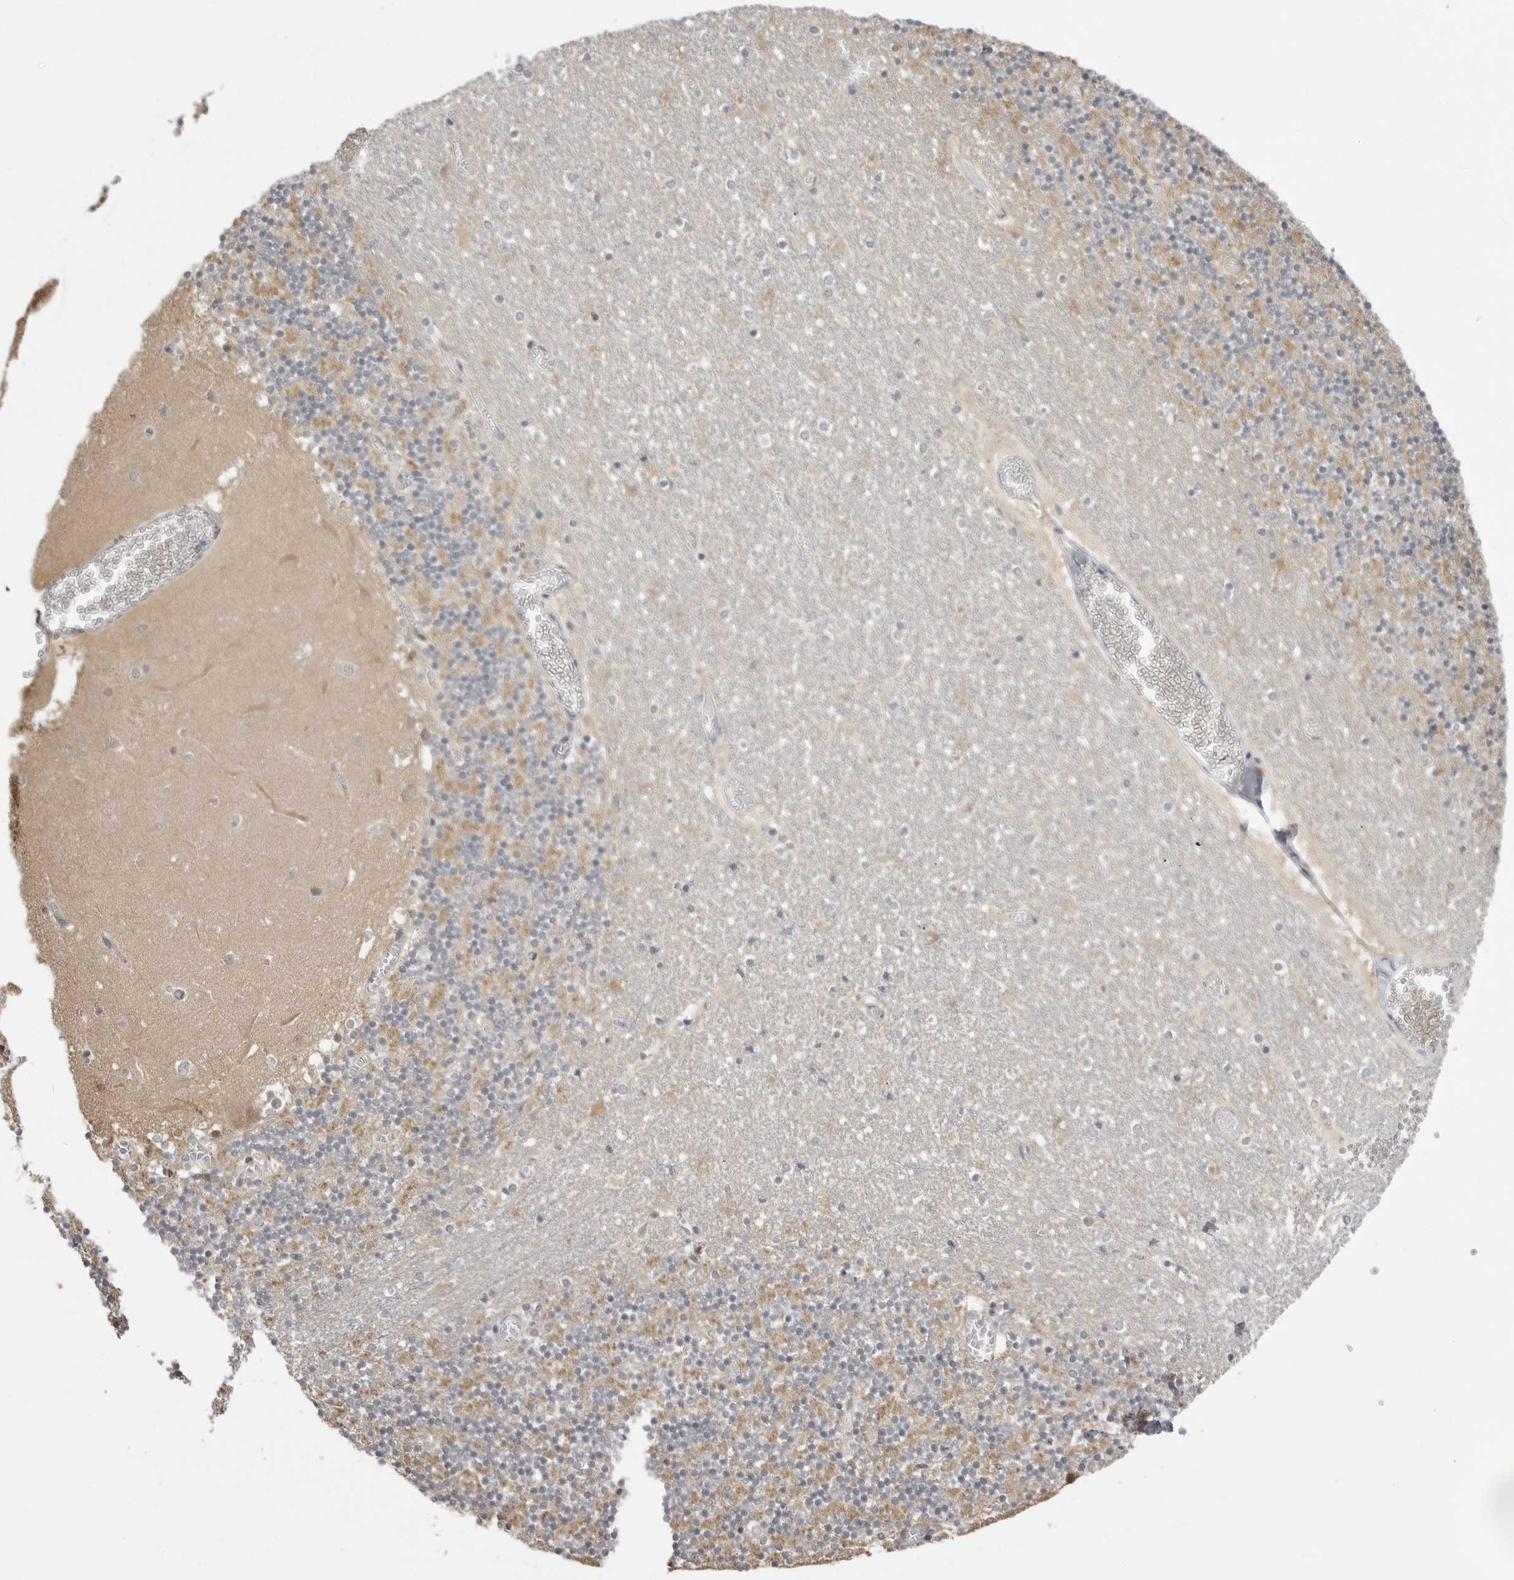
{"staining": {"intensity": "negative", "quantity": "none", "location": "none"}, "tissue": "cerebellum", "cell_type": "Cells in granular layer", "image_type": "normal", "snomed": [{"axis": "morphology", "description": "Normal tissue, NOS"}, {"axis": "topography", "description": "Cerebellum"}], "caption": "Protein analysis of normal cerebellum exhibits no significant positivity in cells in granular layer.", "gene": "FH", "patient": {"sex": "female", "age": 28}}